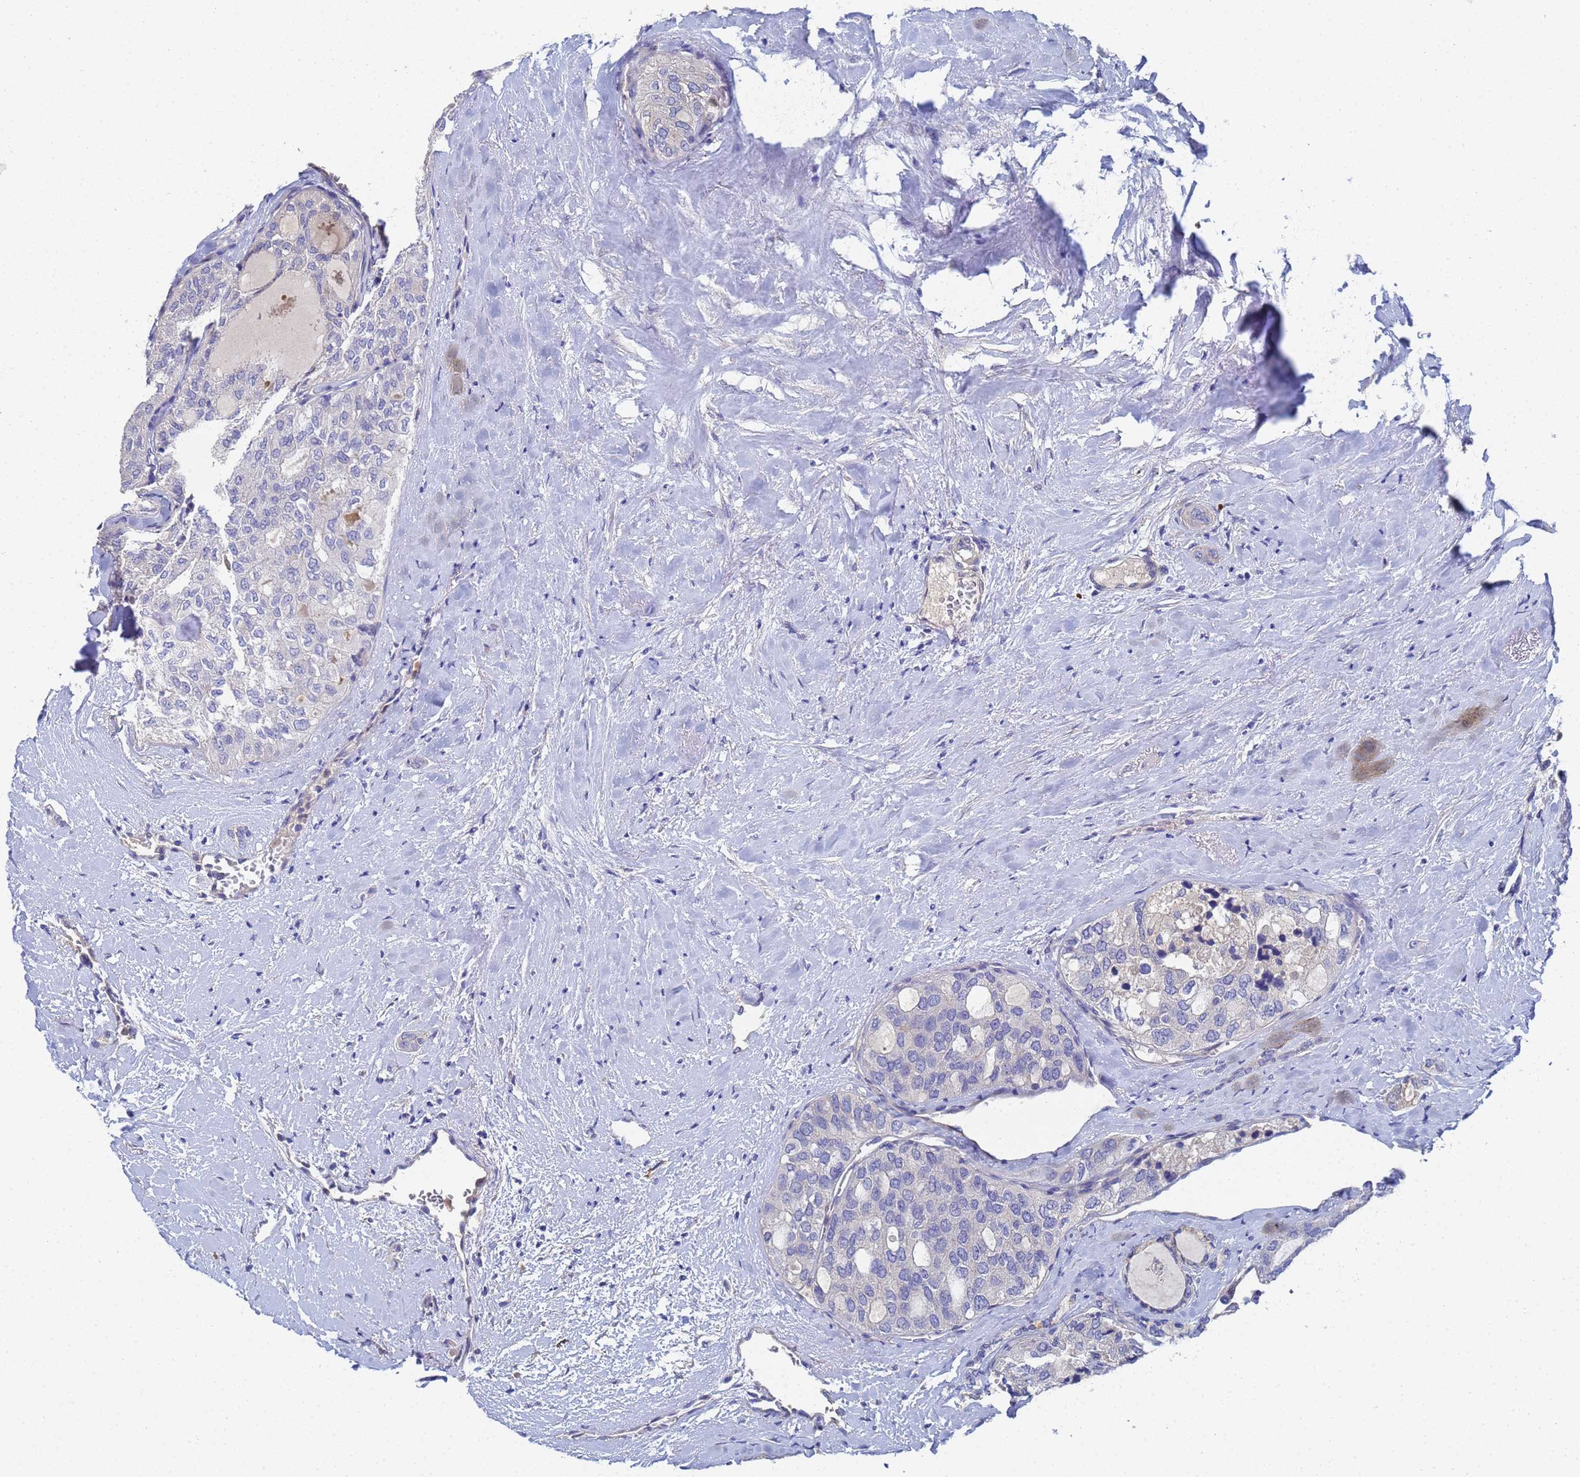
{"staining": {"intensity": "negative", "quantity": "none", "location": "none"}, "tissue": "thyroid cancer", "cell_type": "Tumor cells", "image_type": "cancer", "snomed": [{"axis": "morphology", "description": "Follicular adenoma carcinoma, NOS"}, {"axis": "topography", "description": "Thyroid gland"}], "caption": "Tumor cells are negative for protein expression in human follicular adenoma carcinoma (thyroid).", "gene": "LBX2", "patient": {"sex": "male", "age": 75}}